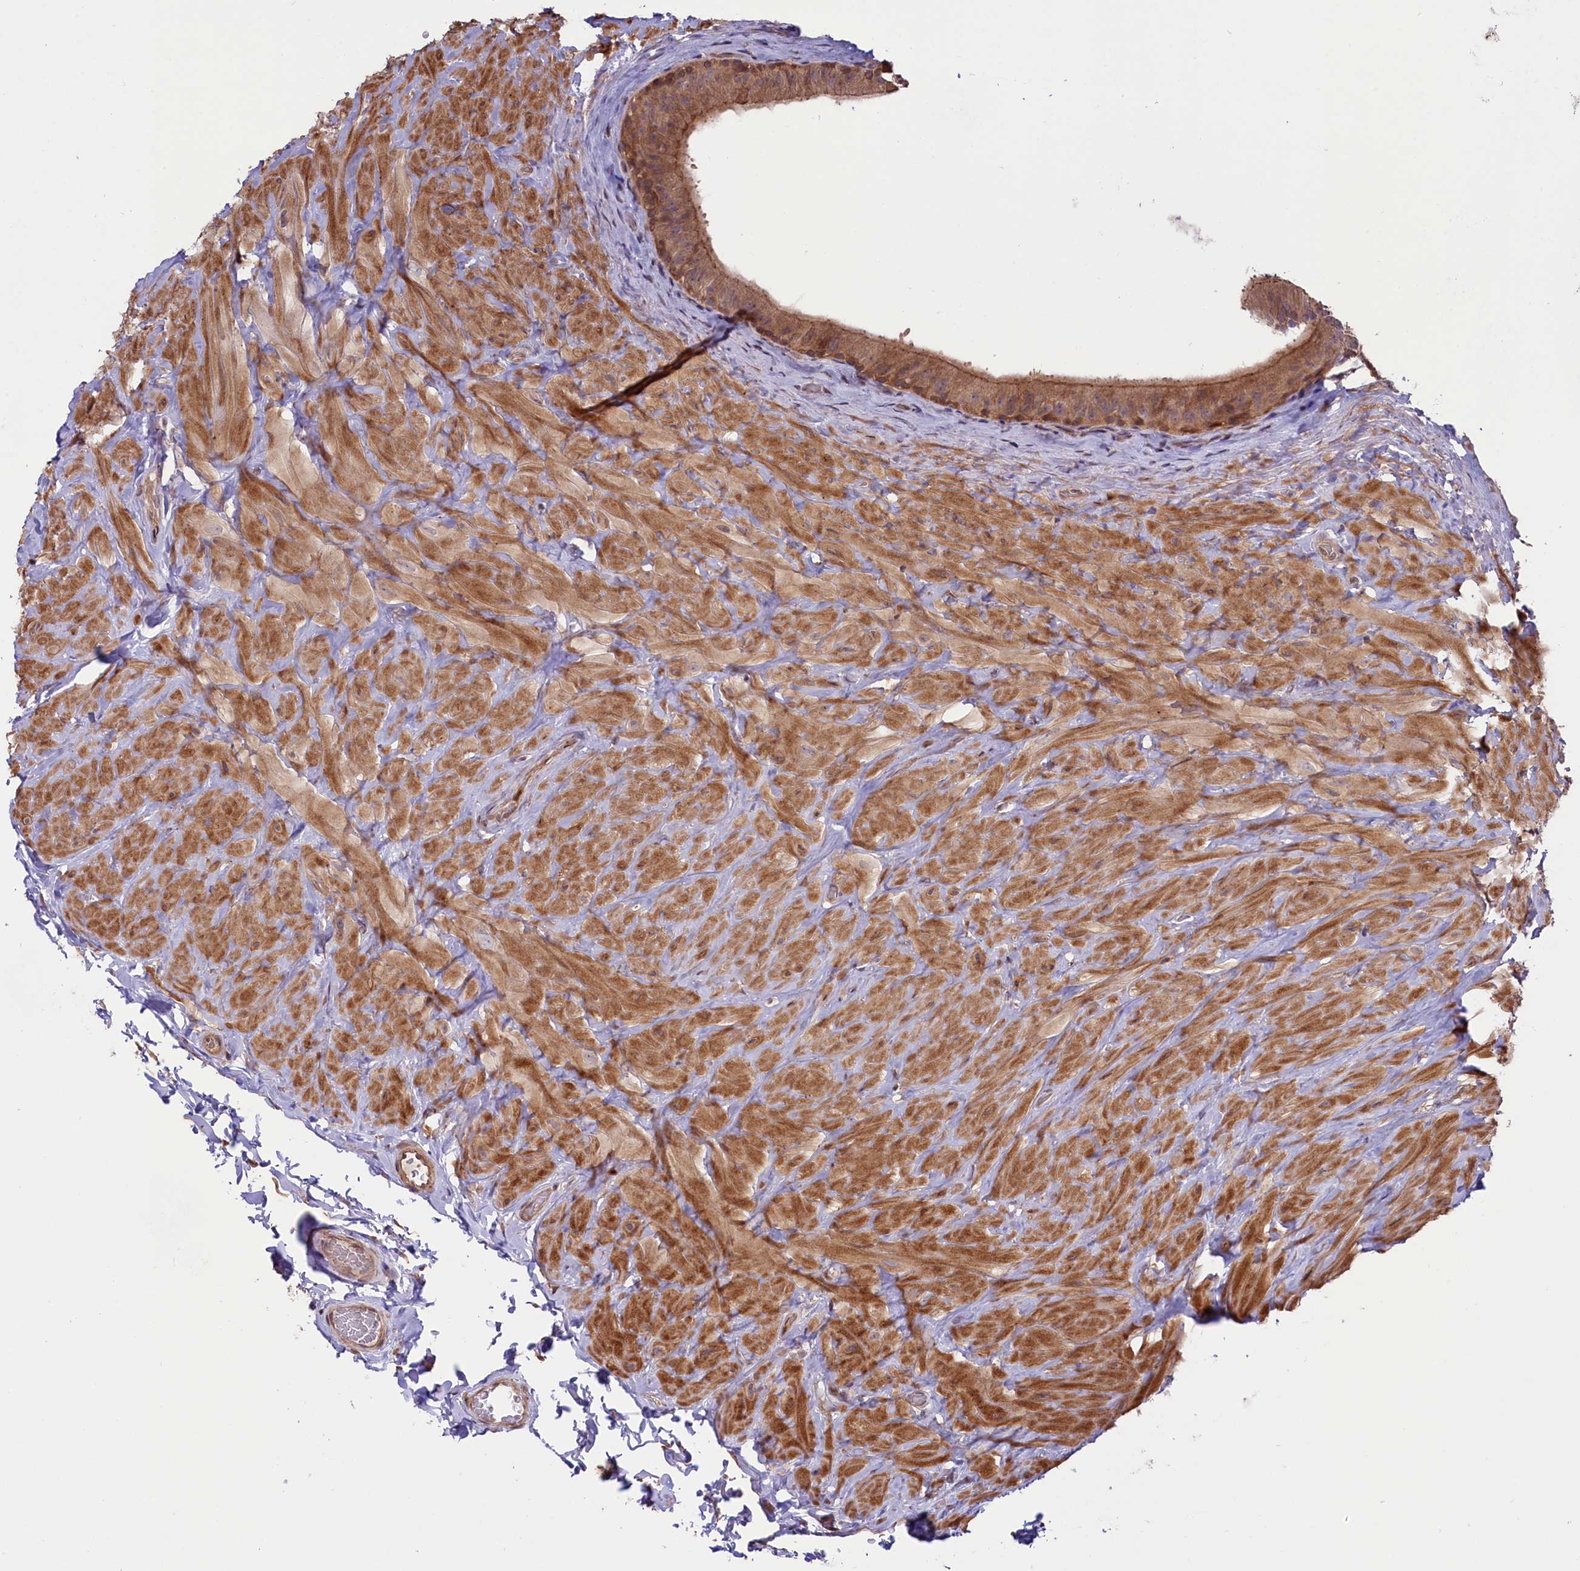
{"staining": {"intensity": "moderate", "quantity": ">75%", "location": "cytoplasmic/membranous"}, "tissue": "epididymis", "cell_type": "Glandular cells", "image_type": "normal", "snomed": [{"axis": "morphology", "description": "Normal tissue, NOS"}, {"axis": "topography", "description": "Soft tissue"}, {"axis": "topography", "description": "Vascular tissue"}, {"axis": "topography", "description": "Epididymis"}], "caption": "Immunohistochemistry of unremarkable human epididymis exhibits medium levels of moderate cytoplasmic/membranous positivity in approximately >75% of glandular cells.", "gene": "RIC8A", "patient": {"sex": "male", "age": 49}}